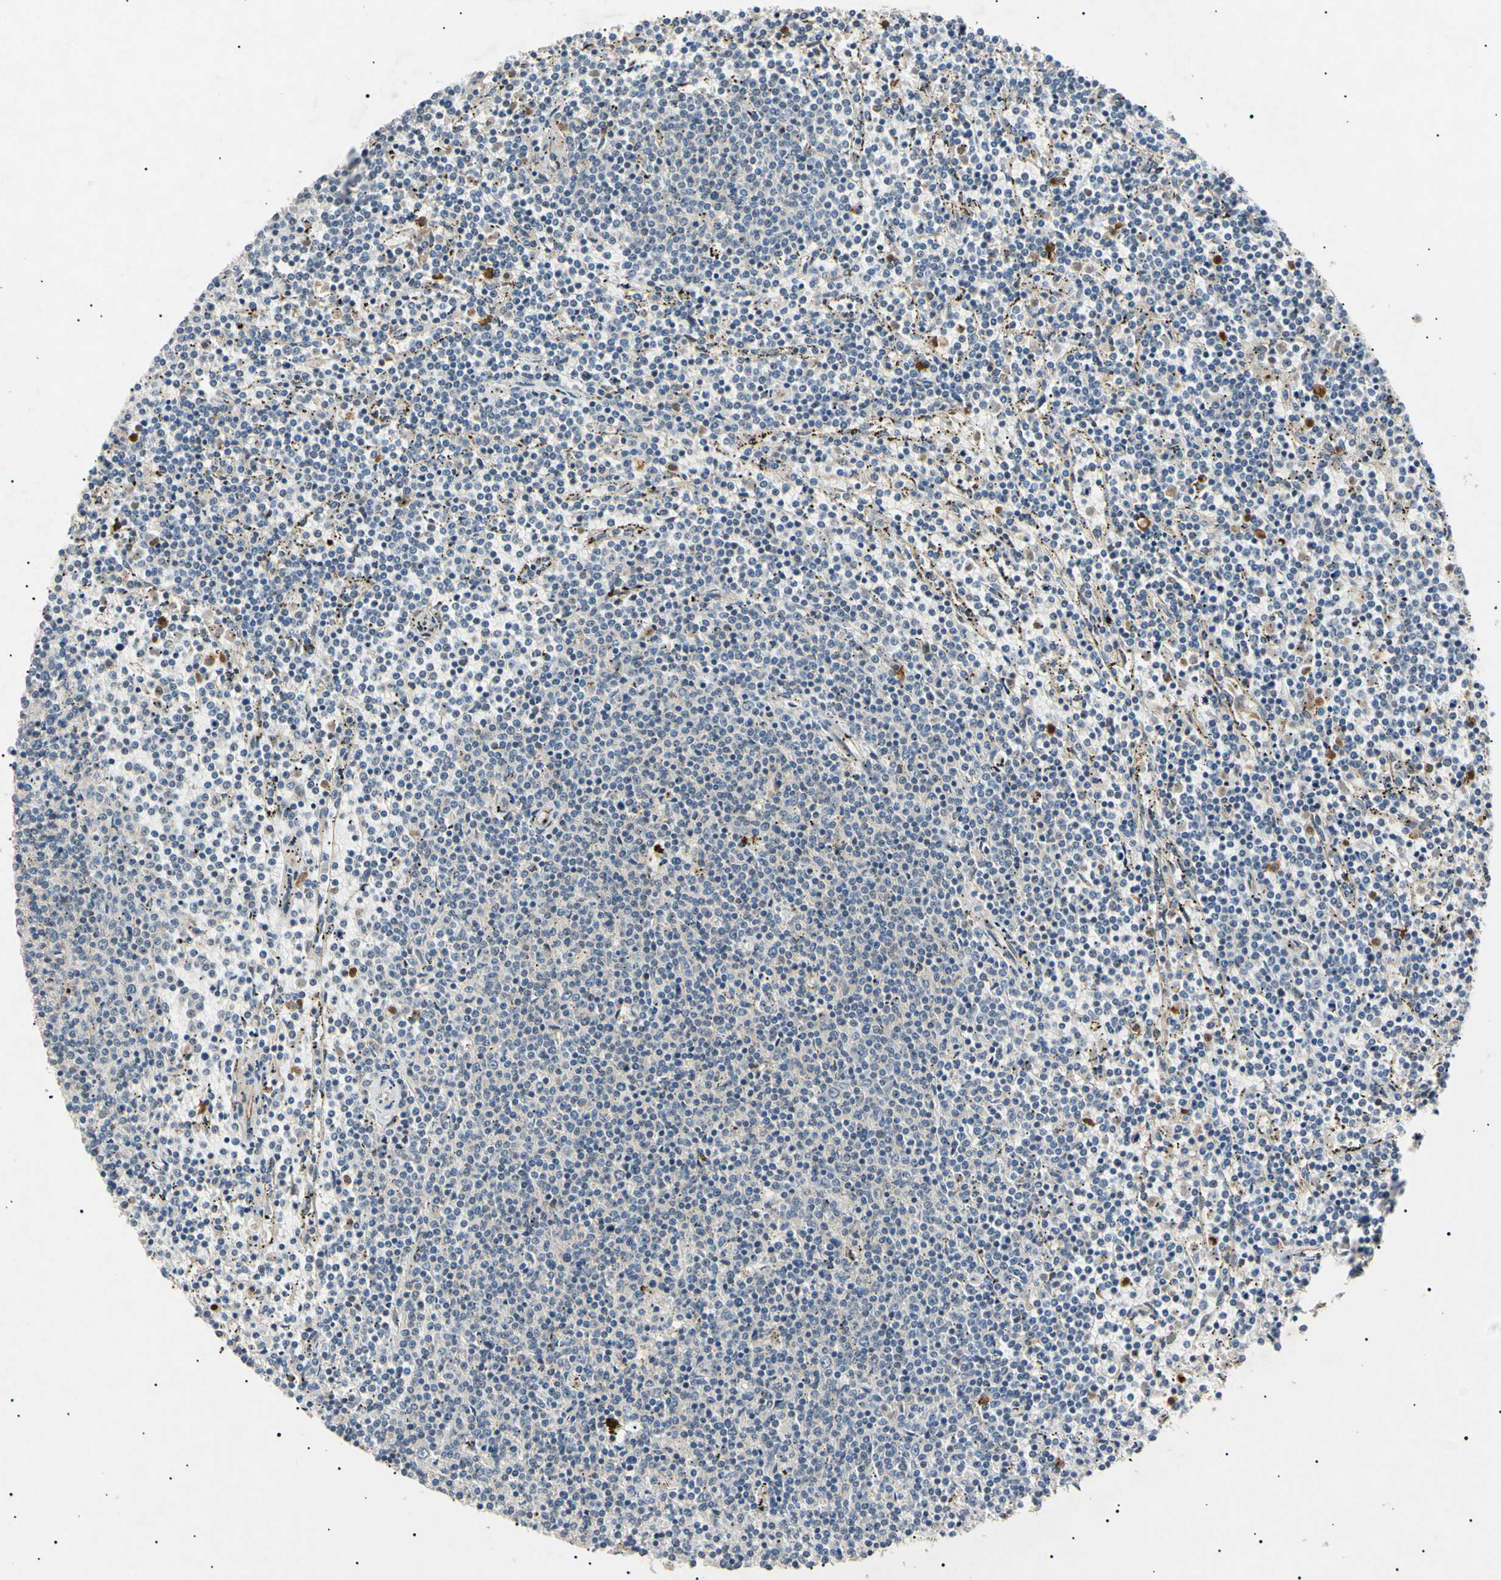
{"staining": {"intensity": "negative", "quantity": "none", "location": "none"}, "tissue": "lymphoma", "cell_type": "Tumor cells", "image_type": "cancer", "snomed": [{"axis": "morphology", "description": "Malignant lymphoma, non-Hodgkin's type, Low grade"}, {"axis": "topography", "description": "Spleen"}], "caption": "Immunohistochemistry (IHC) image of low-grade malignant lymphoma, non-Hodgkin's type stained for a protein (brown), which displays no expression in tumor cells.", "gene": "TUBB4A", "patient": {"sex": "female", "age": 50}}